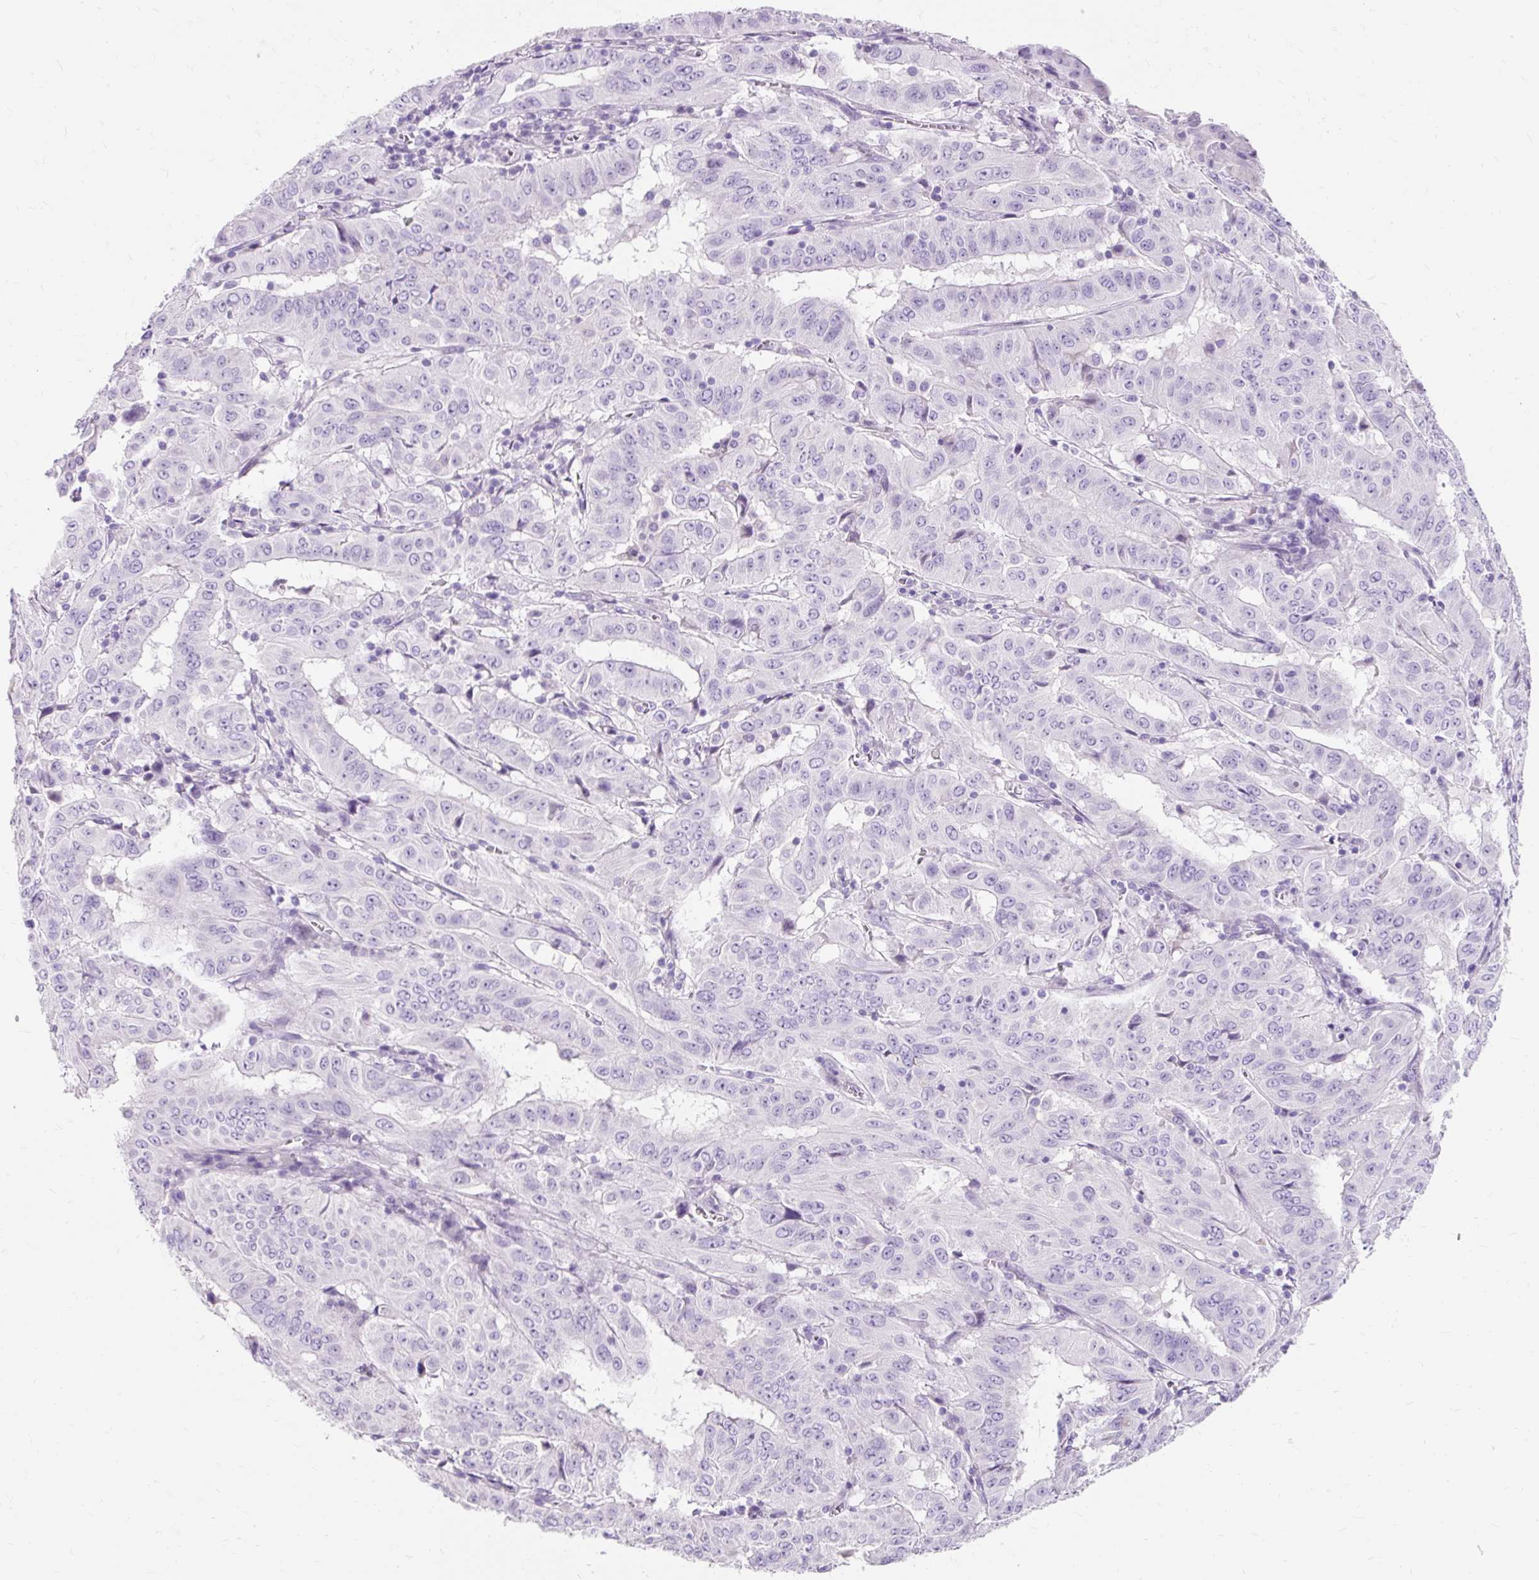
{"staining": {"intensity": "negative", "quantity": "none", "location": "none"}, "tissue": "pancreatic cancer", "cell_type": "Tumor cells", "image_type": "cancer", "snomed": [{"axis": "morphology", "description": "Adenocarcinoma, NOS"}, {"axis": "topography", "description": "Pancreas"}], "caption": "This photomicrograph is of pancreatic adenocarcinoma stained with IHC to label a protein in brown with the nuclei are counter-stained blue. There is no staining in tumor cells.", "gene": "TMEM213", "patient": {"sex": "male", "age": 63}}